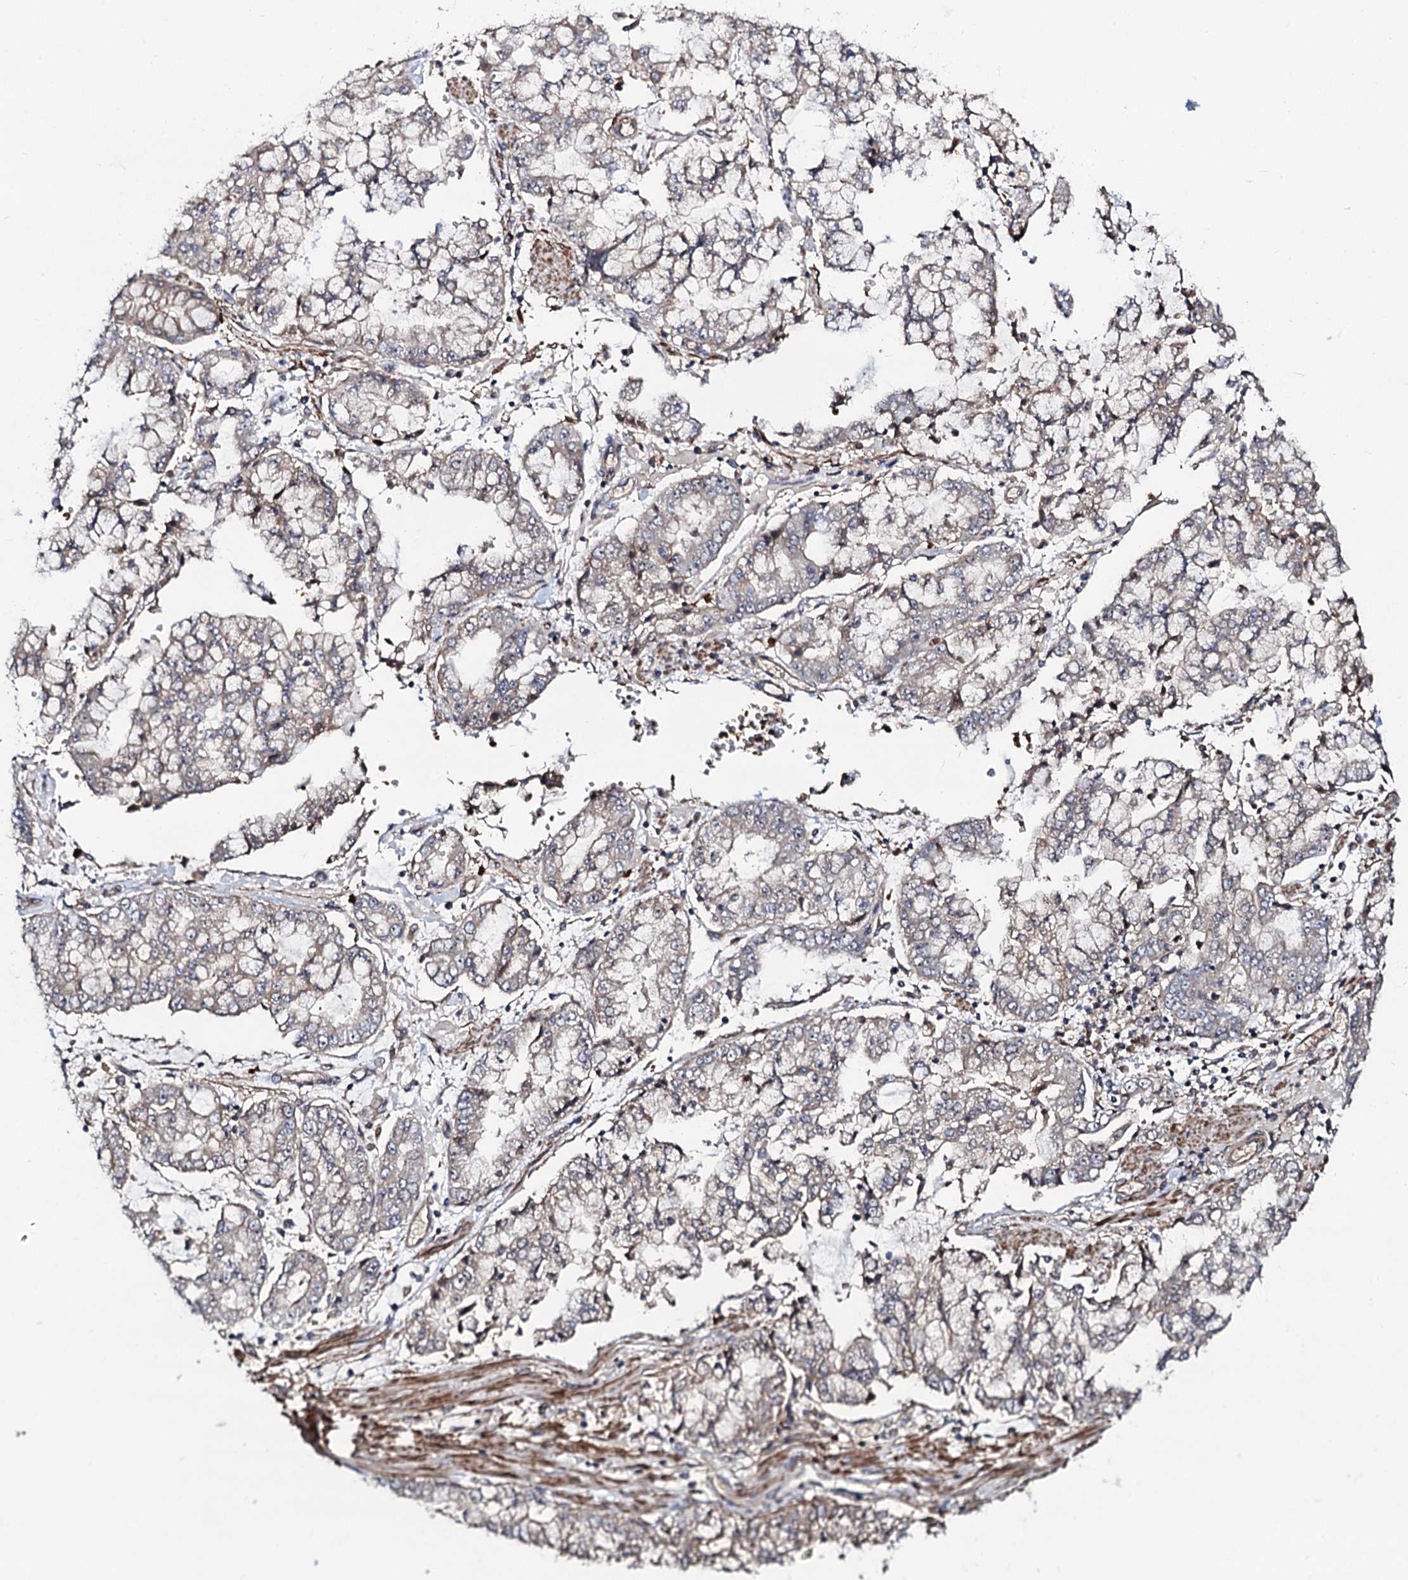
{"staining": {"intensity": "weak", "quantity": "<25%", "location": "cytoplasmic/membranous"}, "tissue": "stomach cancer", "cell_type": "Tumor cells", "image_type": "cancer", "snomed": [{"axis": "morphology", "description": "Adenocarcinoma, NOS"}, {"axis": "topography", "description": "Stomach"}], "caption": "Immunohistochemical staining of stomach adenocarcinoma shows no significant staining in tumor cells. The staining is performed using DAB brown chromogen with nuclei counter-stained in using hematoxylin.", "gene": "KXD1", "patient": {"sex": "male", "age": 76}}